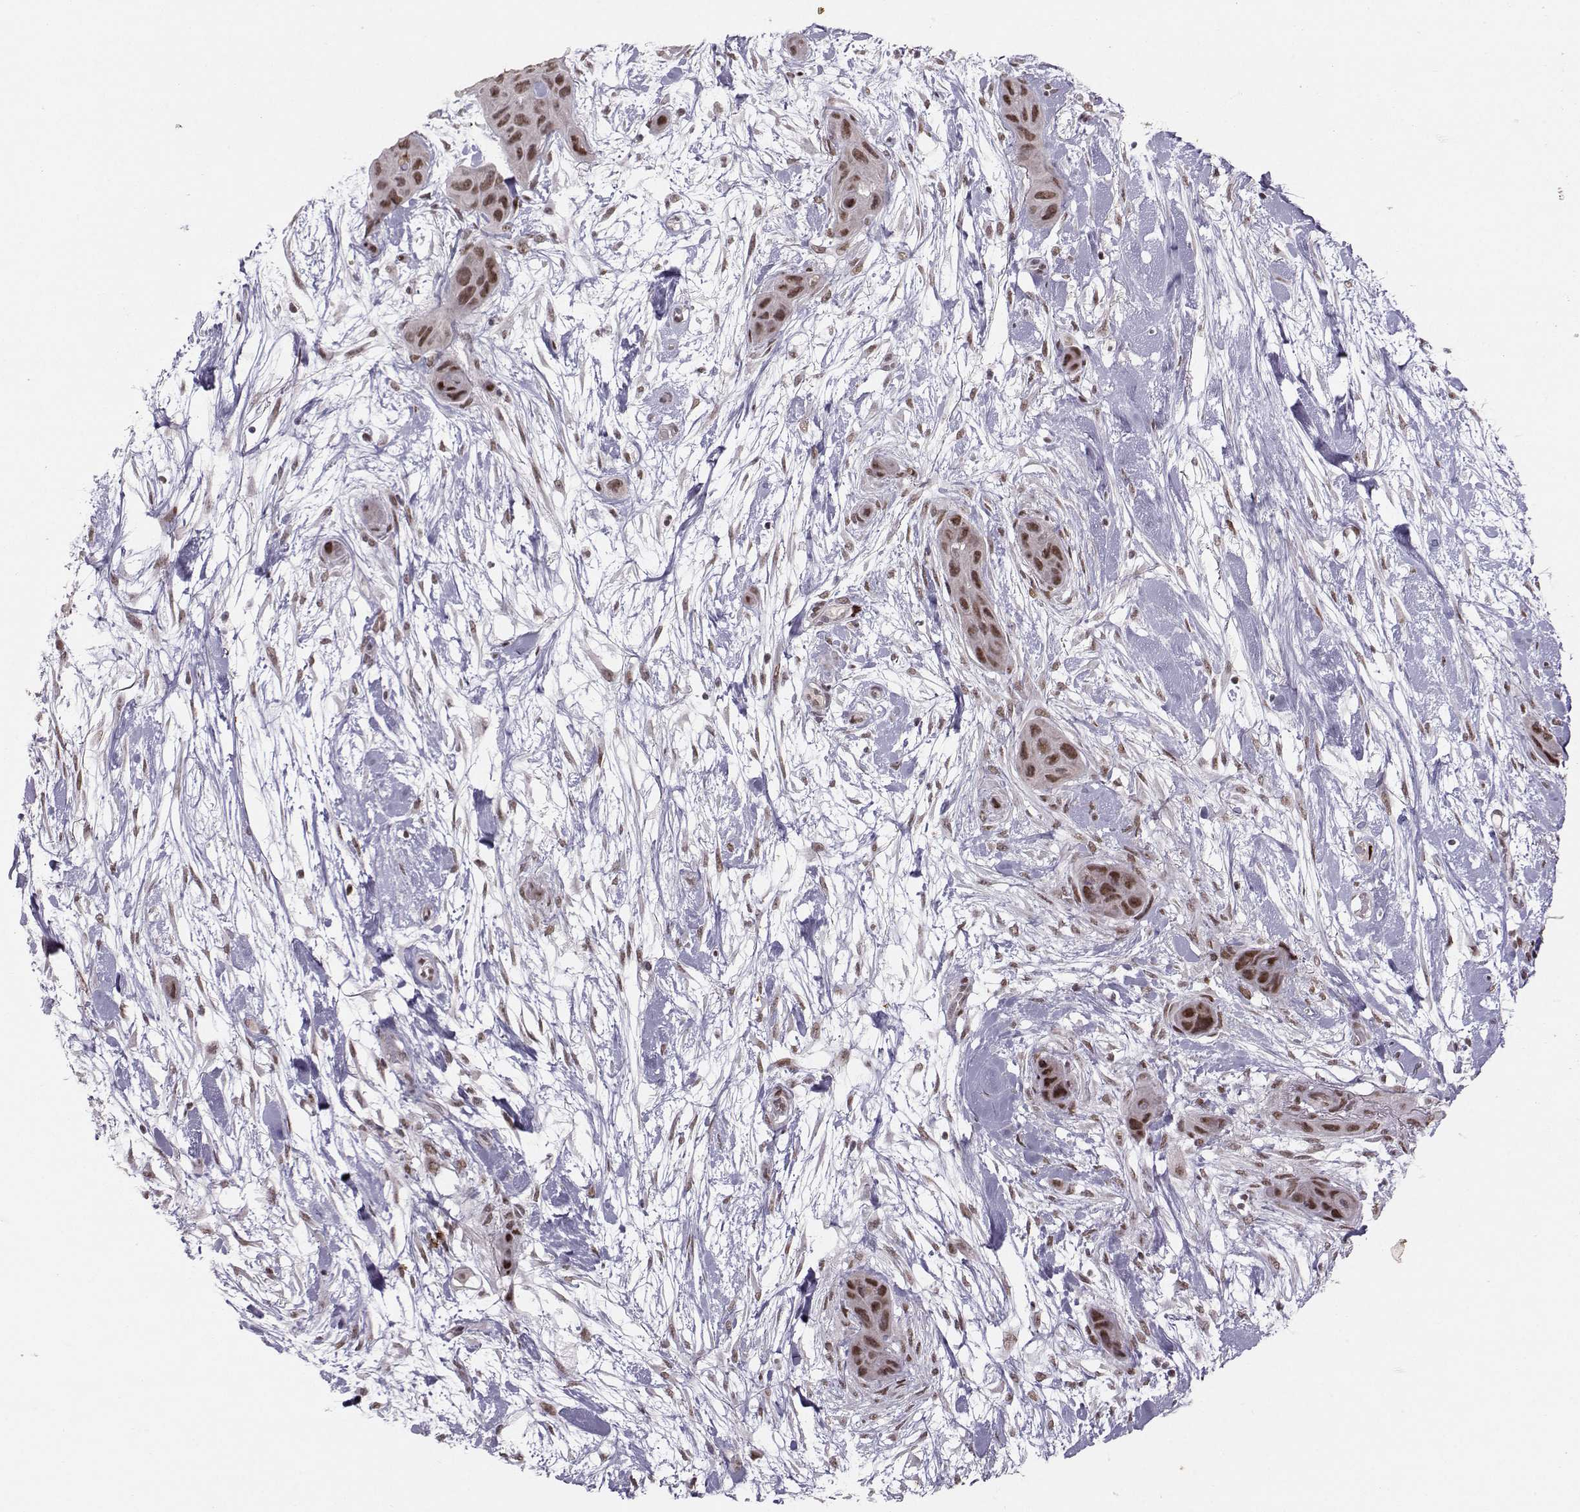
{"staining": {"intensity": "moderate", "quantity": ">75%", "location": "nuclear"}, "tissue": "skin cancer", "cell_type": "Tumor cells", "image_type": "cancer", "snomed": [{"axis": "morphology", "description": "Squamous cell carcinoma, NOS"}, {"axis": "topography", "description": "Skin"}], "caption": "About >75% of tumor cells in human skin cancer (squamous cell carcinoma) exhibit moderate nuclear protein expression as visualized by brown immunohistochemical staining.", "gene": "SNAPC2", "patient": {"sex": "male", "age": 79}}